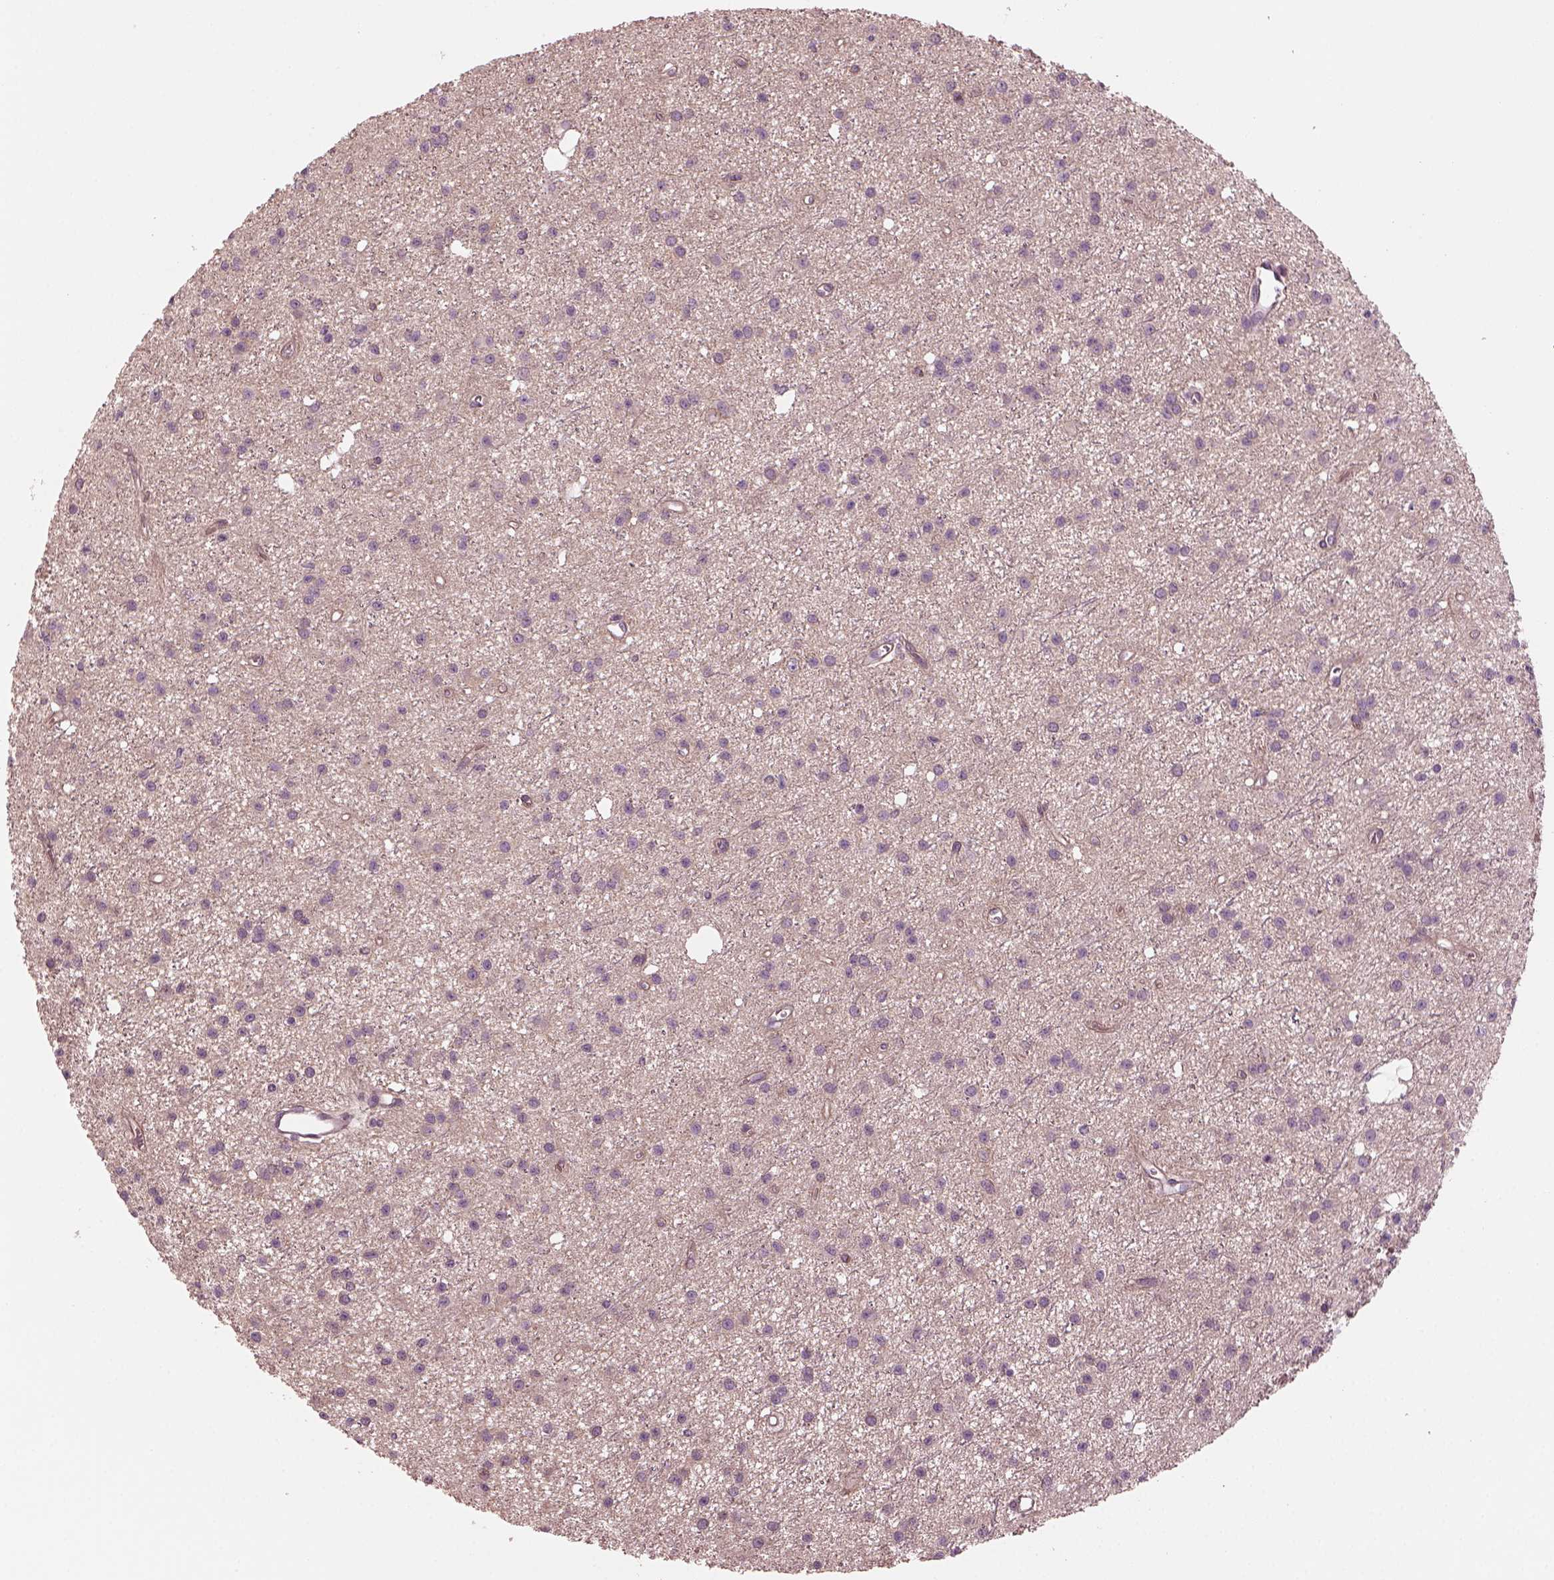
{"staining": {"intensity": "negative", "quantity": "none", "location": "none"}, "tissue": "glioma", "cell_type": "Tumor cells", "image_type": "cancer", "snomed": [{"axis": "morphology", "description": "Glioma, malignant, Low grade"}, {"axis": "topography", "description": "Brain"}], "caption": "Photomicrograph shows no significant protein staining in tumor cells of malignant low-grade glioma. The staining is performed using DAB brown chromogen with nuclei counter-stained in using hematoxylin.", "gene": "ODAD1", "patient": {"sex": "male", "age": 27}}